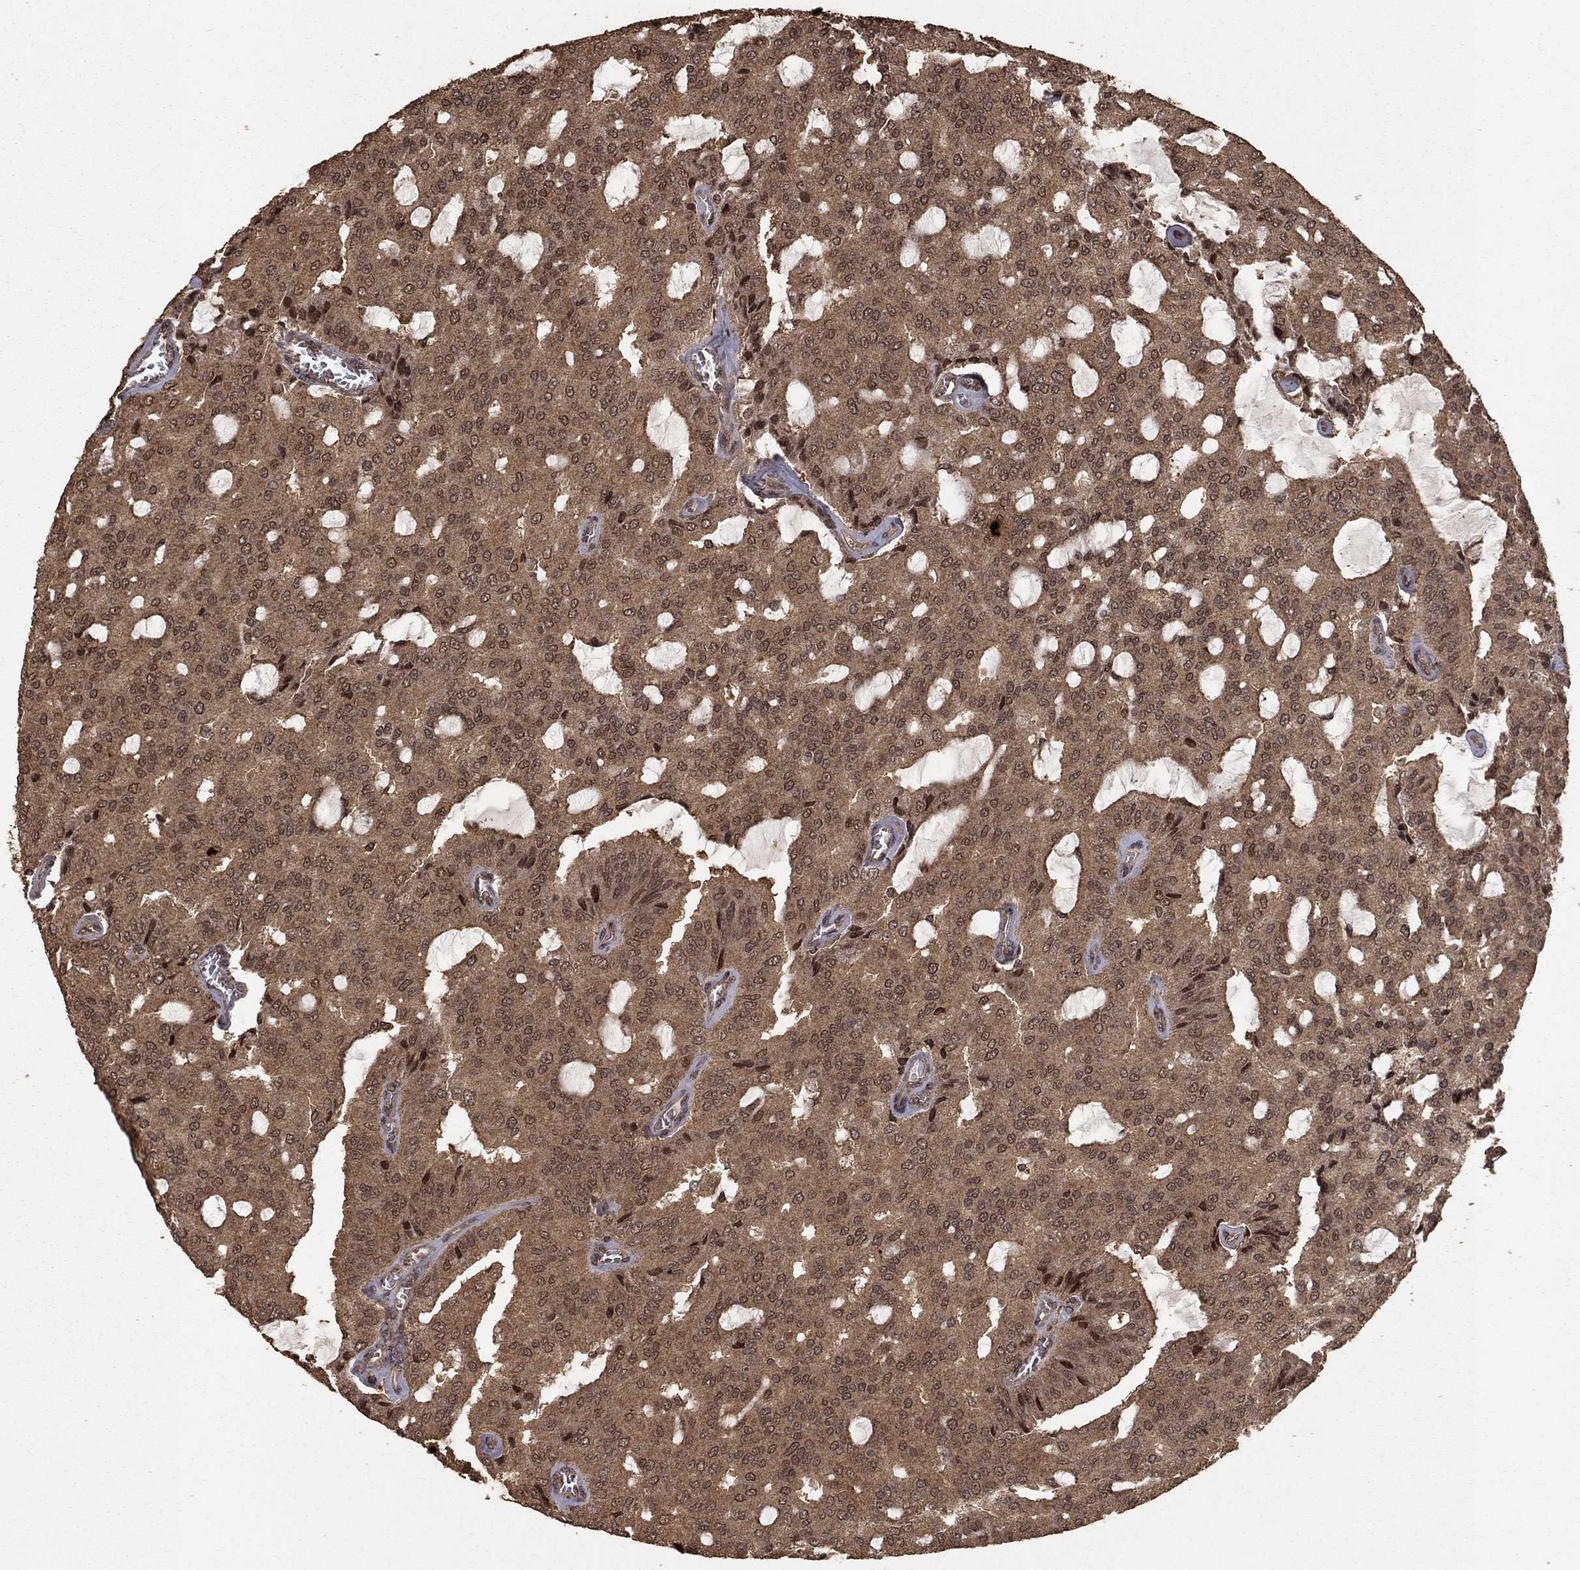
{"staining": {"intensity": "moderate", "quantity": ">75%", "location": "cytoplasmic/membranous,nuclear"}, "tissue": "prostate cancer", "cell_type": "Tumor cells", "image_type": "cancer", "snomed": [{"axis": "morphology", "description": "Adenocarcinoma, NOS"}, {"axis": "topography", "description": "Prostate and seminal vesicle, NOS"}, {"axis": "topography", "description": "Prostate"}], "caption": "A photomicrograph of prostate cancer stained for a protein displays moderate cytoplasmic/membranous and nuclear brown staining in tumor cells.", "gene": "PRDM1", "patient": {"sex": "male", "age": 67}}